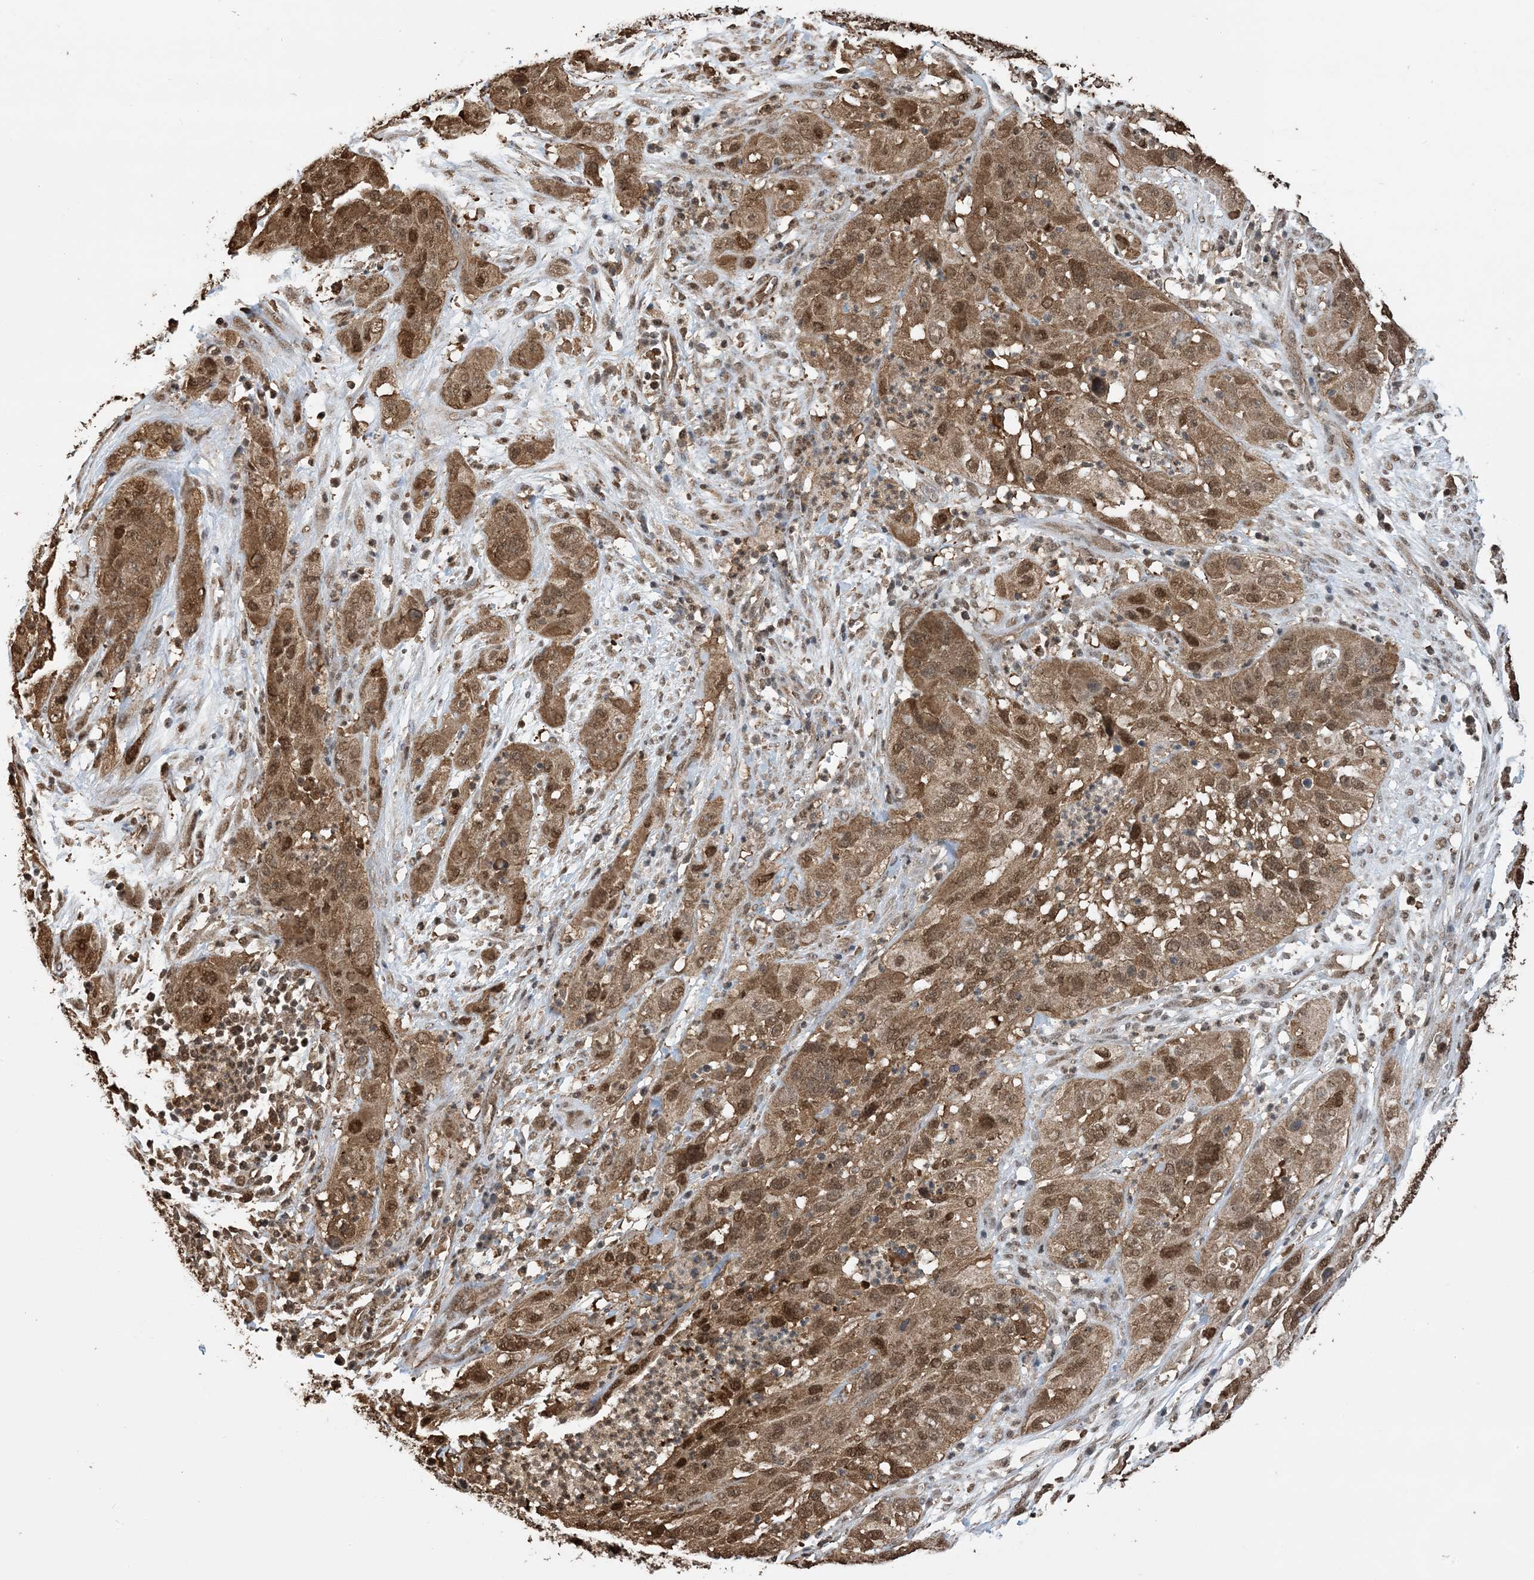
{"staining": {"intensity": "moderate", "quantity": ">75%", "location": "cytoplasmic/membranous,nuclear"}, "tissue": "cervical cancer", "cell_type": "Tumor cells", "image_type": "cancer", "snomed": [{"axis": "morphology", "description": "Squamous cell carcinoma, NOS"}, {"axis": "topography", "description": "Cervix"}], "caption": "A micrograph of cervical squamous cell carcinoma stained for a protein shows moderate cytoplasmic/membranous and nuclear brown staining in tumor cells. (Brightfield microscopy of DAB IHC at high magnification).", "gene": "HSPA1A", "patient": {"sex": "female", "age": 32}}